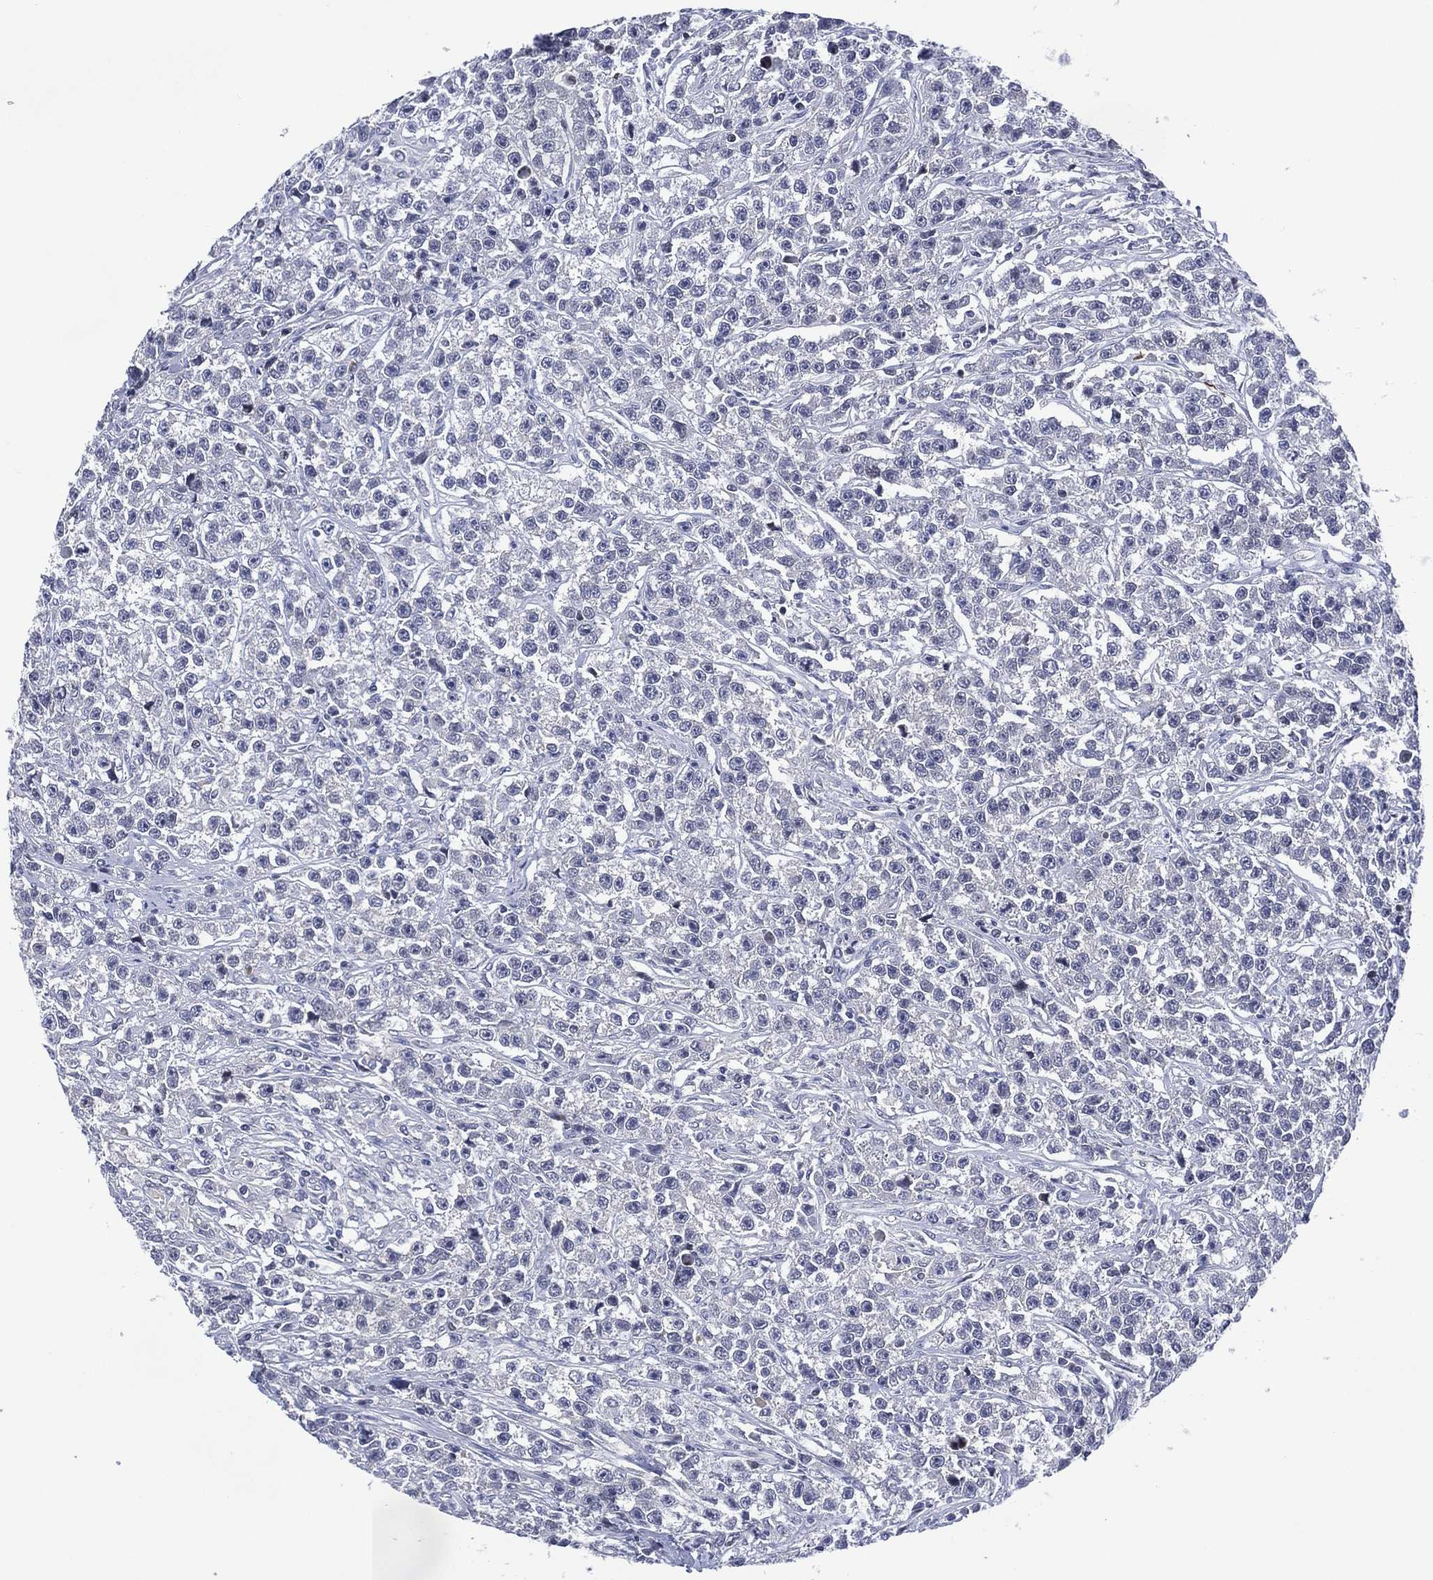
{"staining": {"intensity": "negative", "quantity": "none", "location": "none"}, "tissue": "testis cancer", "cell_type": "Tumor cells", "image_type": "cancer", "snomed": [{"axis": "morphology", "description": "Seminoma, NOS"}, {"axis": "topography", "description": "Testis"}], "caption": "The IHC histopathology image has no significant expression in tumor cells of seminoma (testis) tissue.", "gene": "USP26", "patient": {"sex": "male", "age": 59}}